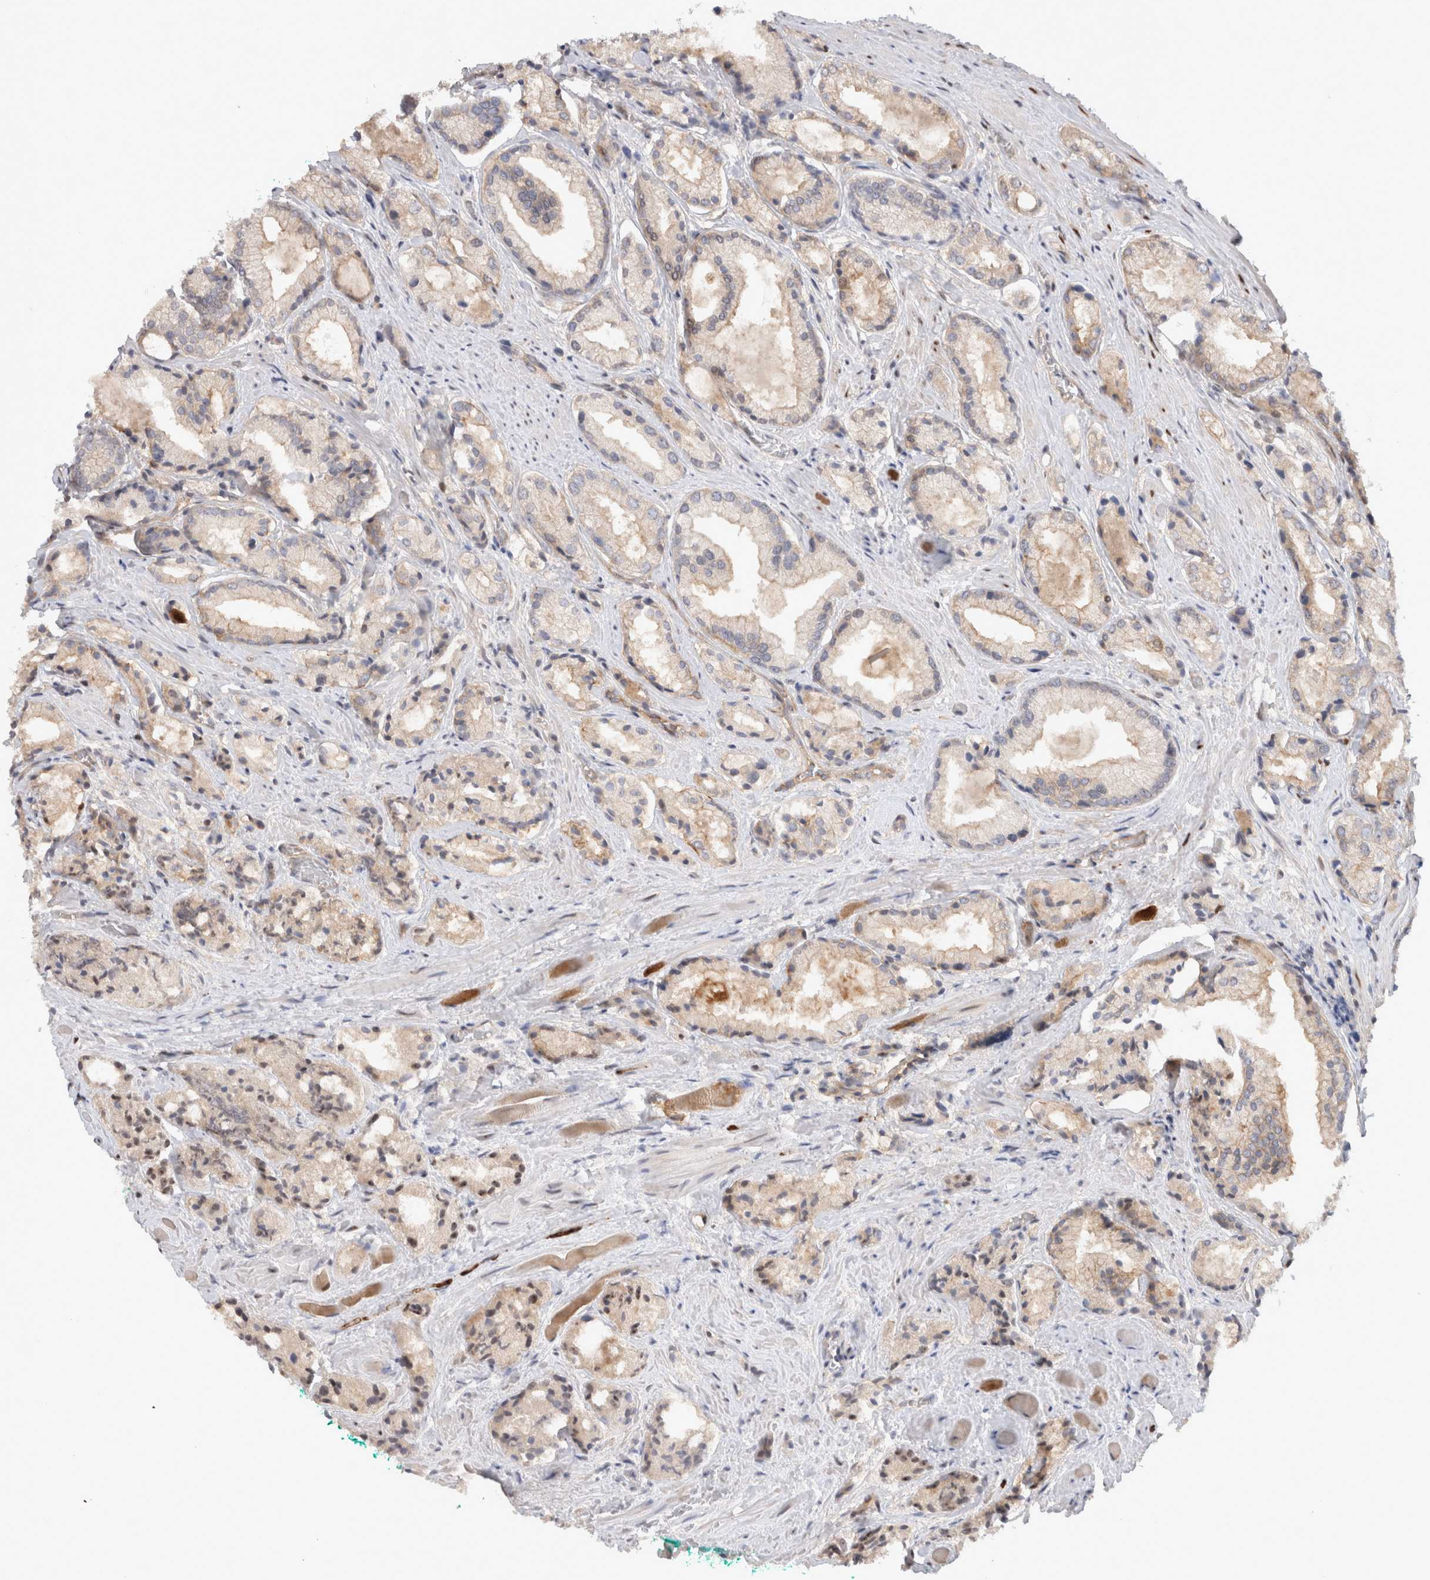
{"staining": {"intensity": "moderate", "quantity": "<25%", "location": "cytoplasmic/membranous,nuclear"}, "tissue": "prostate cancer", "cell_type": "Tumor cells", "image_type": "cancer", "snomed": [{"axis": "morphology", "description": "Adenocarcinoma, Low grade"}, {"axis": "topography", "description": "Prostate"}], "caption": "Tumor cells display low levels of moderate cytoplasmic/membranous and nuclear staining in approximately <25% of cells in human prostate low-grade adenocarcinoma.", "gene": "TCF4", "patient": {"sex": "male", "age": 62}}